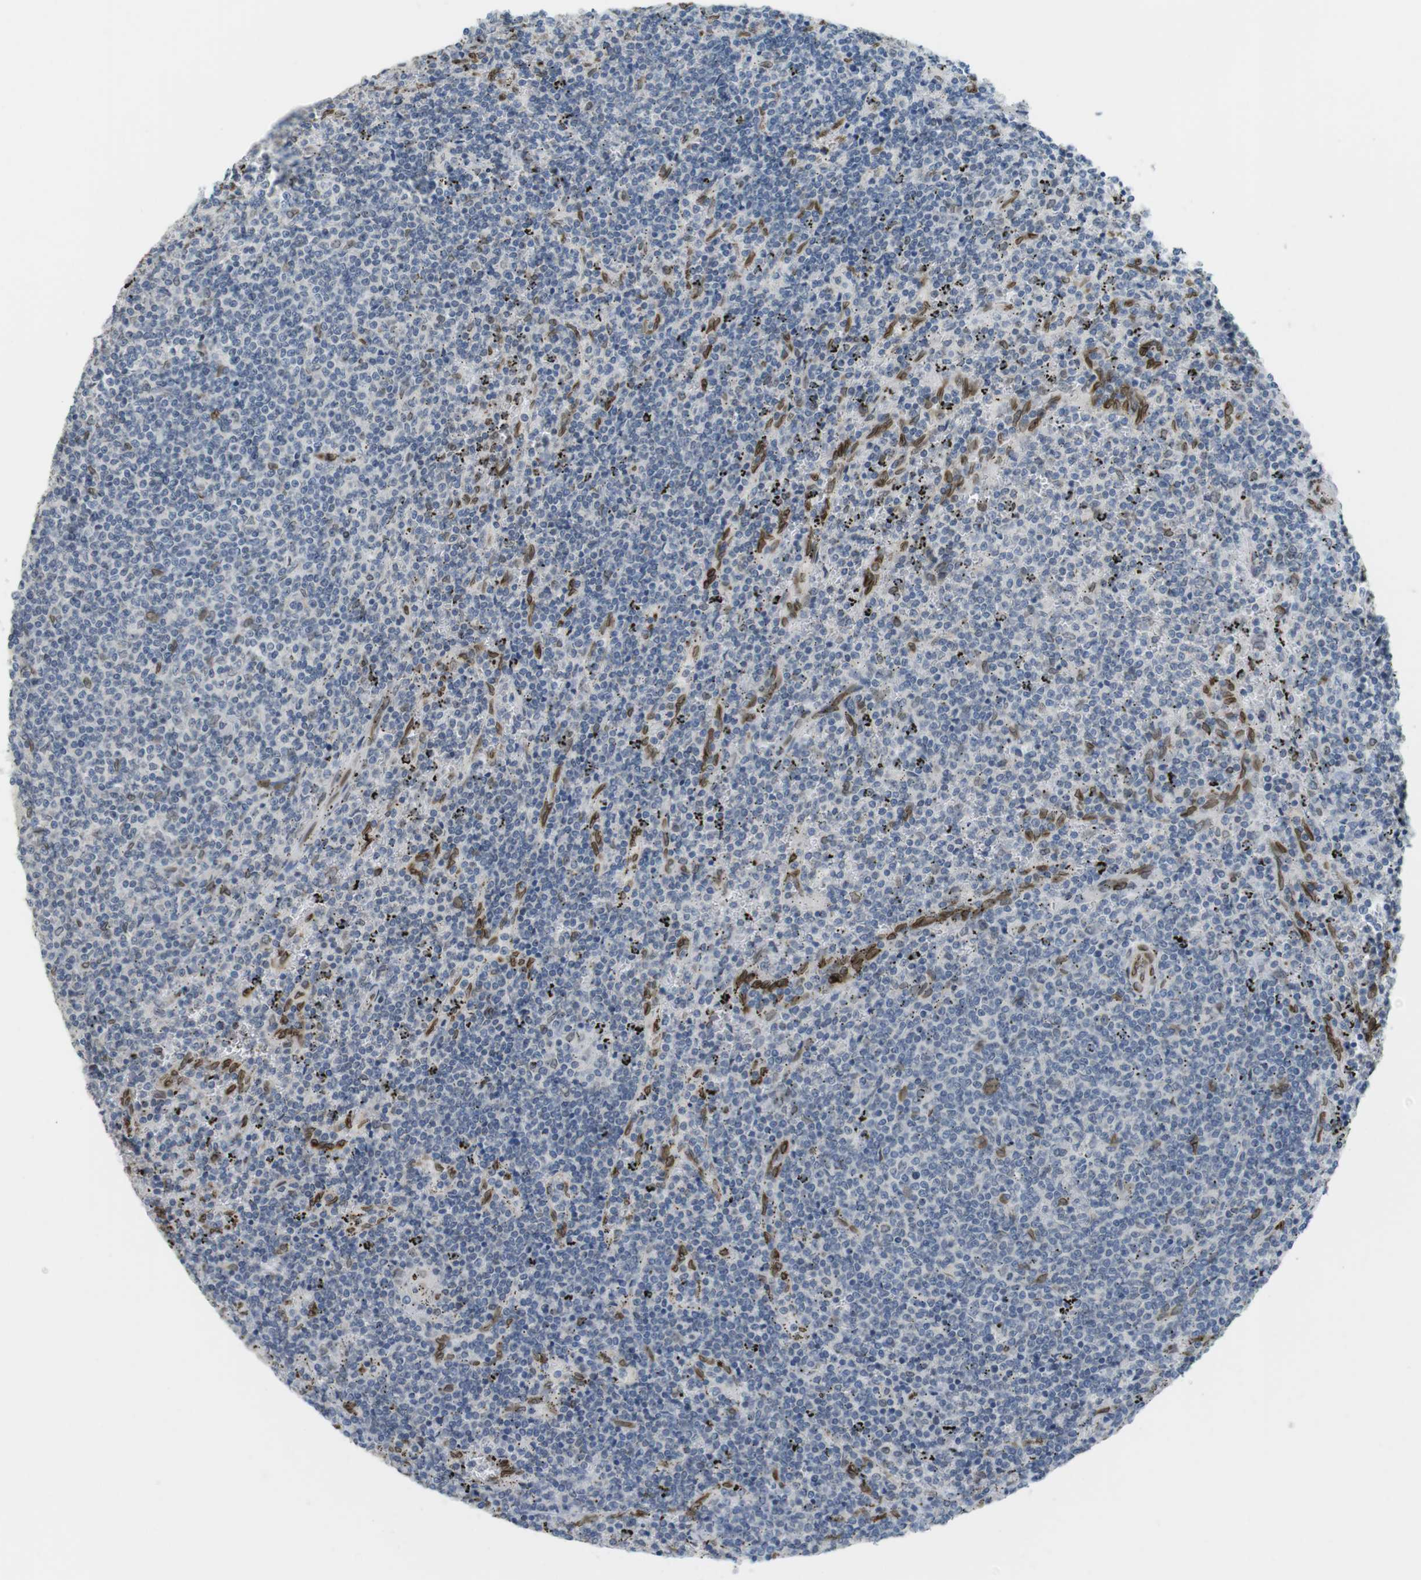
{"staining": {"intensity": "negative", "quantity": "none", "location": "none"}, "tissue": "lymphoma", "cell_type": "Tumor cells", "image_type": "cancer", "snomed": [{"axis": "morphology", "description": "Malignant lymphoma, non-Hodgkin's type, Low grade"}, {"axis": "topography", "description": "Spleen"}], "caption": "High magnification brightfield microscopy of lymphoma stained with DAB (brown) and counterstained with hematoxylin (blue): tumor cells show no significant expression.", "gene": "ARL6IP6", "patient": {"sex": "female", "age": 50}}